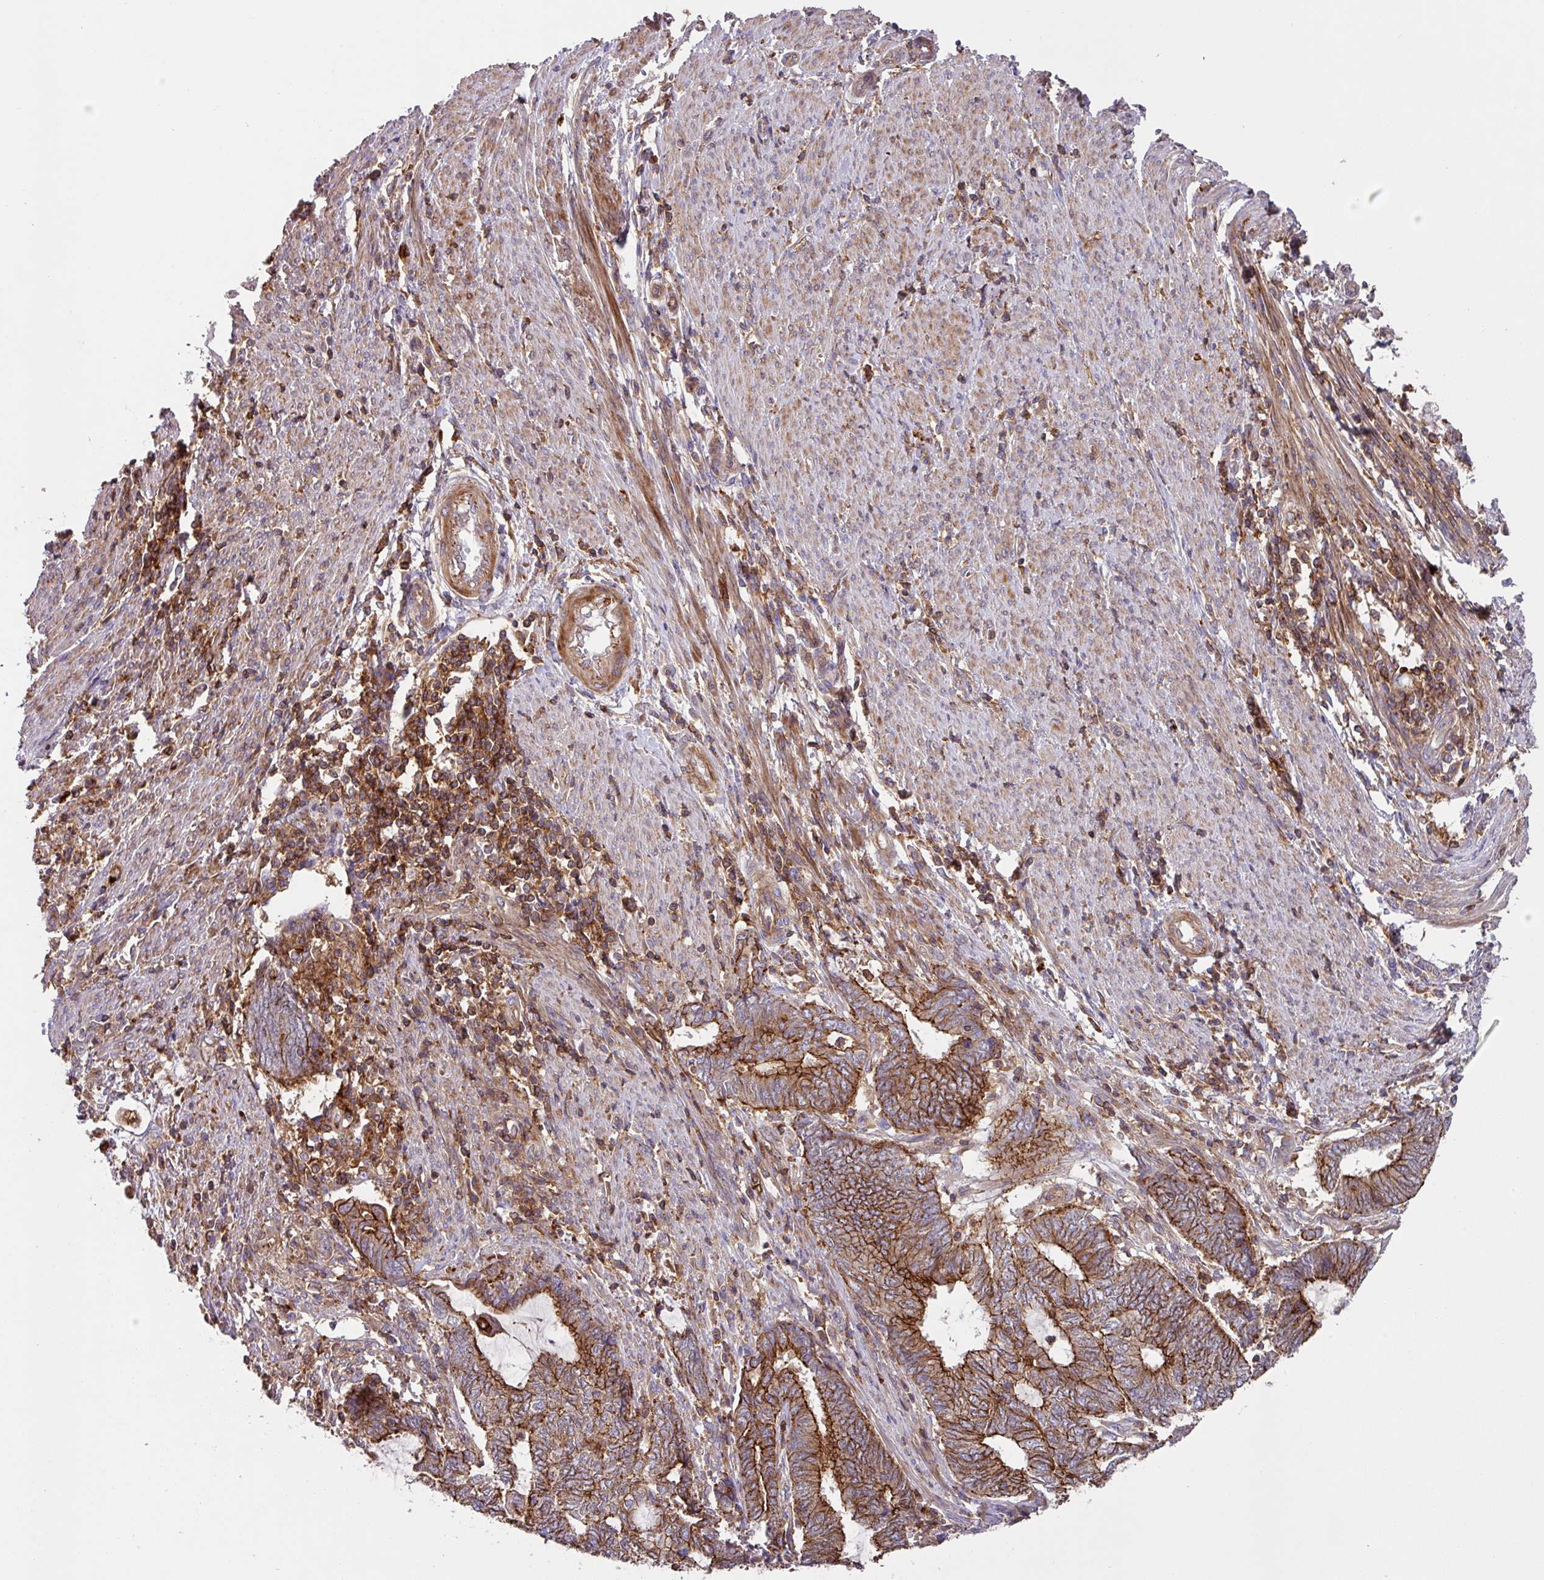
{"staining": {"intensity": "strong", "quantity": "25%-75%", "location": "cytoplasmic/membranous"}, "tissue": "endometrial cancer", "cell_type": "Tumor cells", "image_type": "cancer", "snomed": [{"axis": "morphology", "description": "Adenocarcinoma, NOS"}, {"axis": "topography", "description": "Uterus"}, {"axis": "topography", "description": "Endometrium"}], "caption": "IHC micrograph of adenocarcinoma (endometrial) stained for a protein (brown), which shows high levels of strong cytoplasmic/membranous expression in approximately 25%-75% of tumor cells.", "gene": "RIC1", "patient": {"sex": "female", "age": 70}}